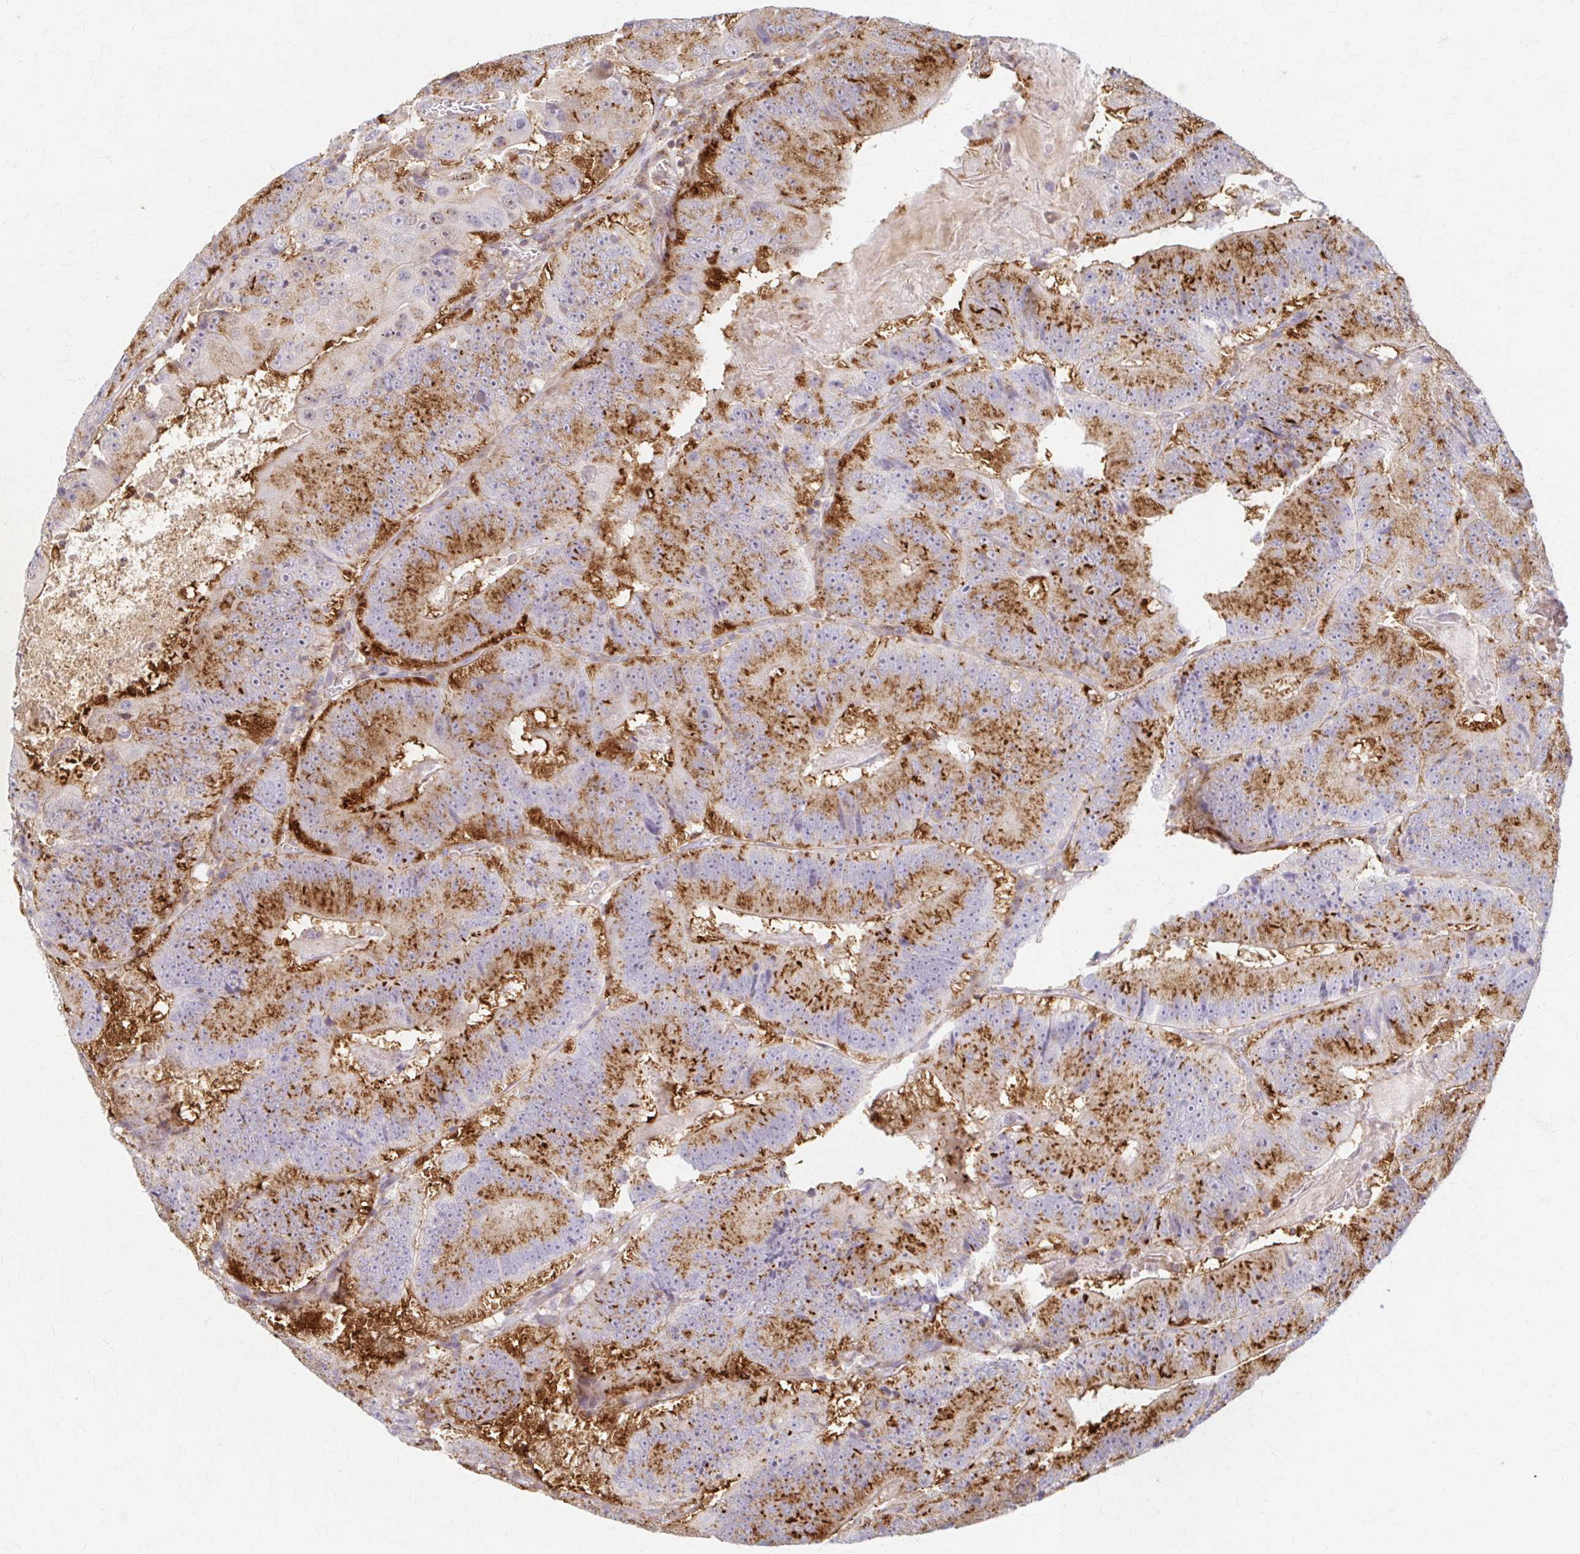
{"staining": {"intensity": "strong", "quantity": ">75%", "location": "cytoplasmic/membranous"}, "tissue": "colorectal cancer", "cell_type": "Tumor cells", "image_type": "cancer", "snomed": [{"axis": "morphology", "description": "Adenocarcinoma, NOS"}, {"axis": "topography", "description": "Colon"}], "caption": "There is high levels of strong cytoplasmic/membranous positivity in tumor cells of colorectal cancer (adenocarcinoma), as demonstrated by immunohistochemical staining (brown color).", "gene": "ARHGAP35", "patient": {"sex": "female", "age": 86}}